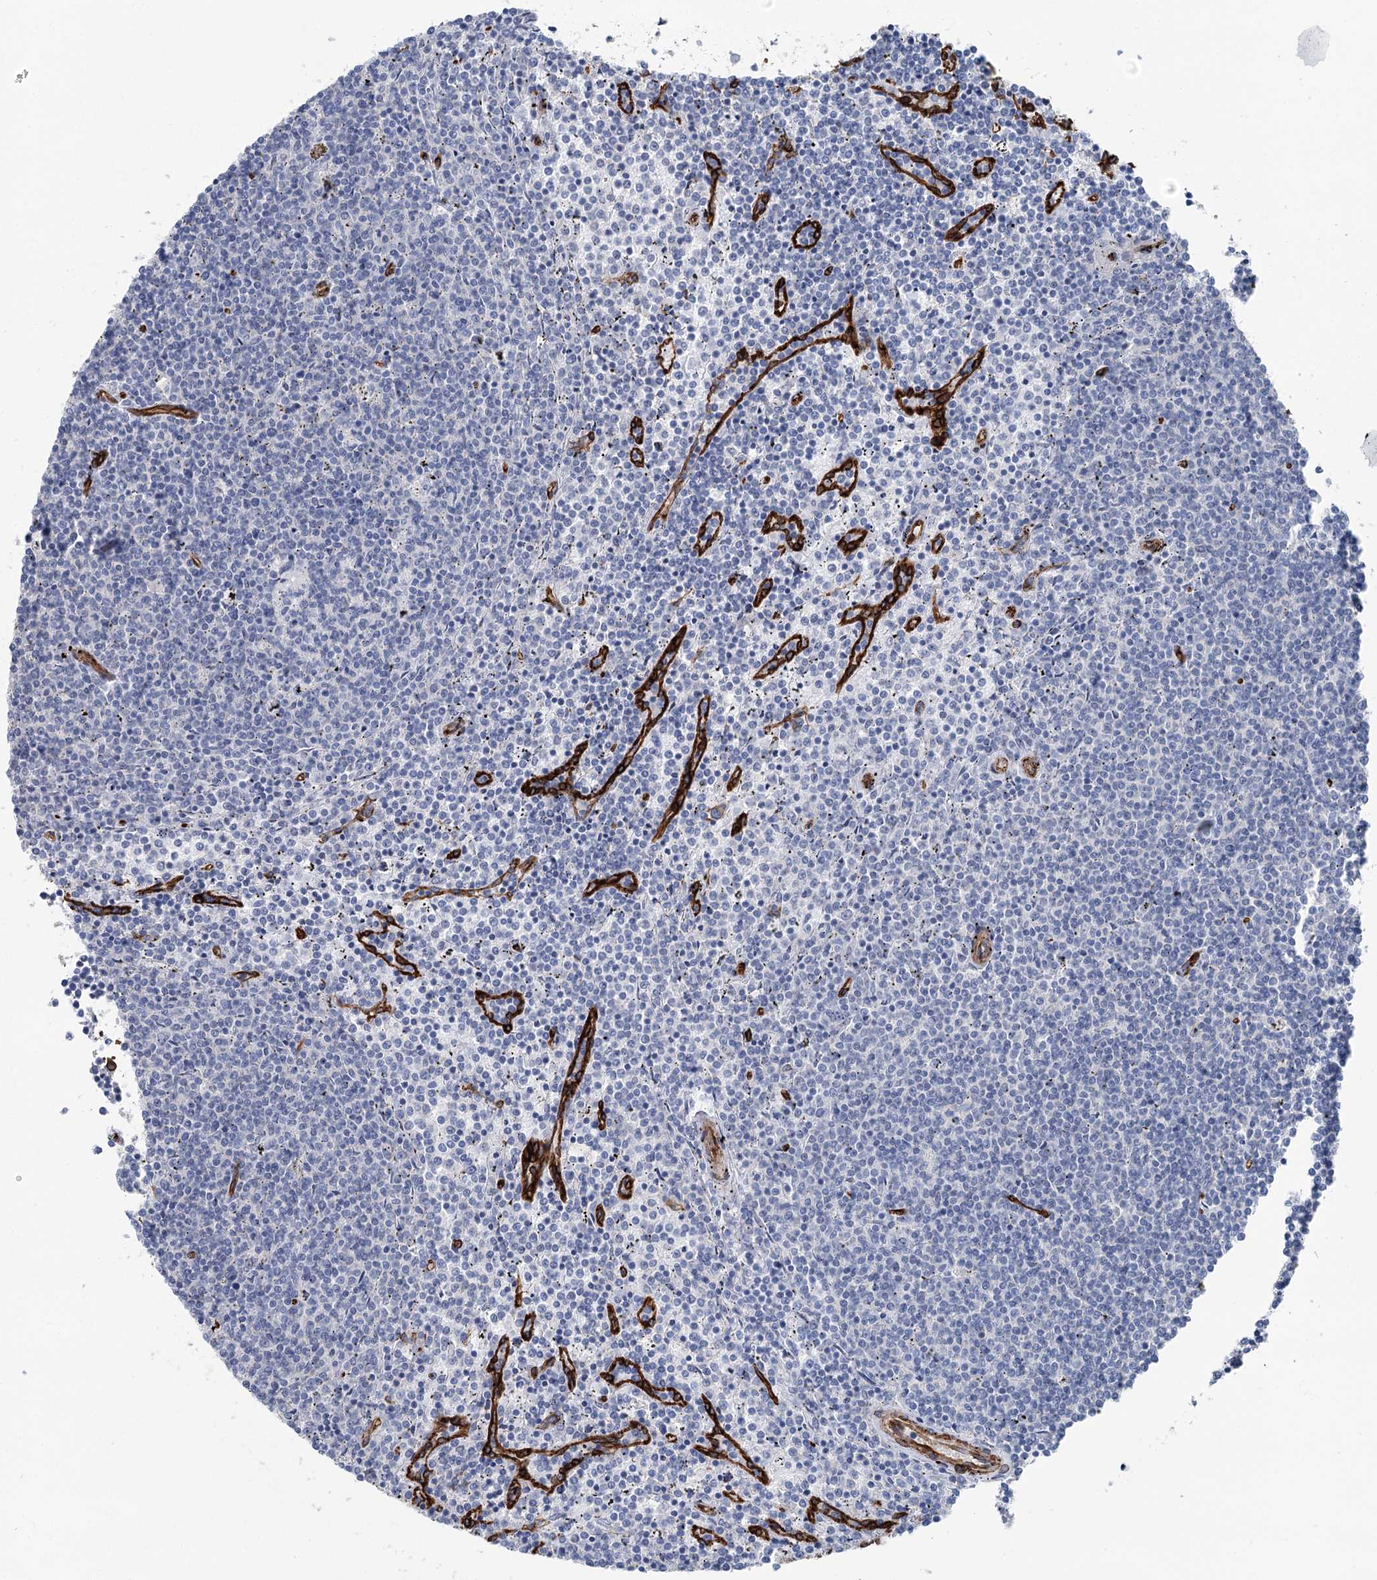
{"staining": {"intensity": "negative", "quantity": "none", "location": "none"}, "tissue": "lymphoma", "cell_type": "Tumor cells", "image_type": "cancer", "snomed": [{"axis": "morphology", "description": "Malignant lymphoma, non-Hodgkin's type, Low grade"}, {"axis": "topography", "description": "Spleen"}], "caption": "DAB immunohistochemical staining of lymphoma reveals no significant staining in tumor cells.", "gene": "IQSEC1", "patient": {"sex": "female", "age": 50}}